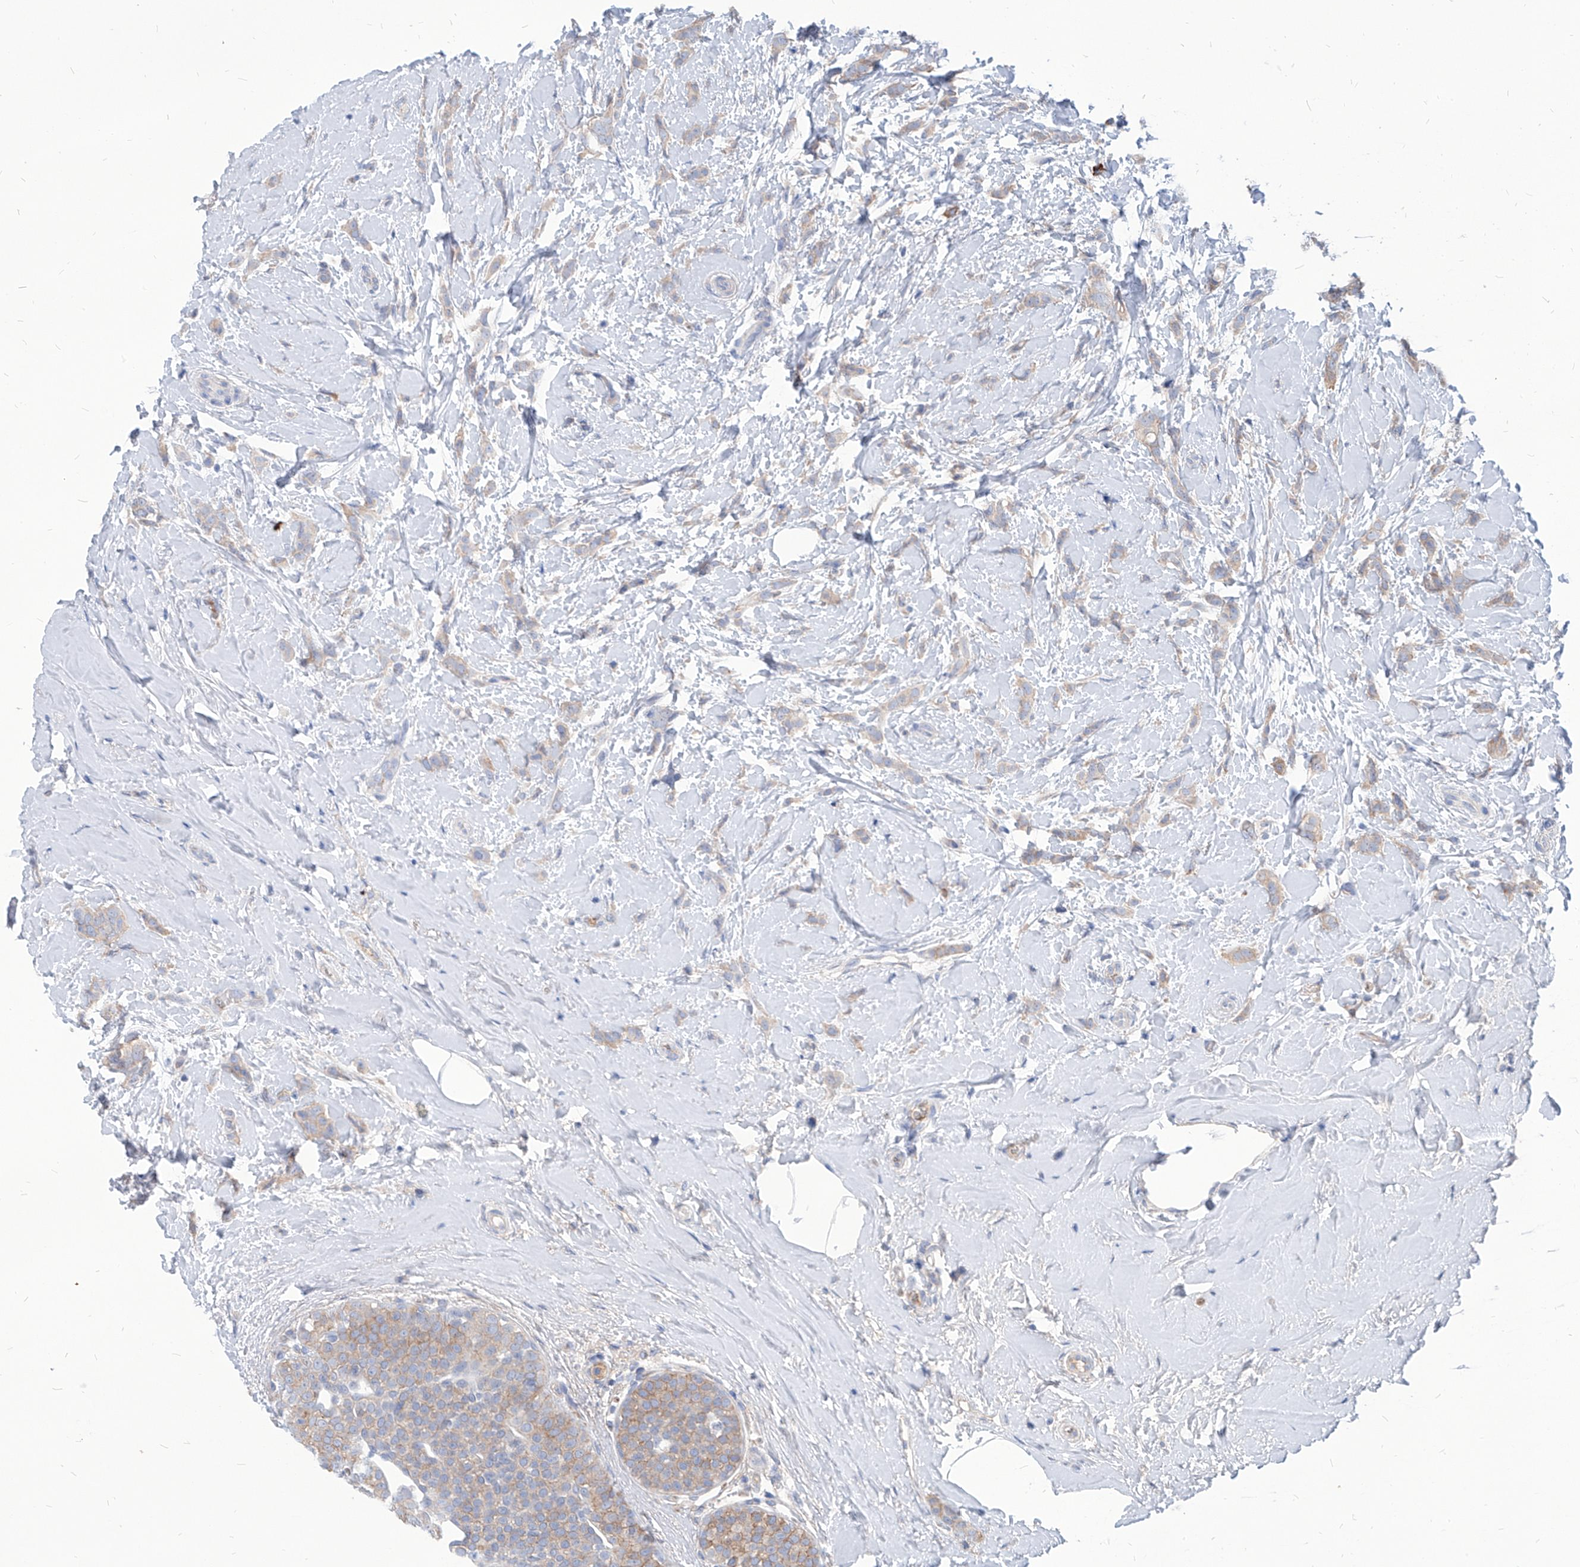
{"staining": {"intensity": "weak", "quantity": "25%-75%", "location": "cytoplasmic/membranous"}, "tissue": "breast cancer", "cell_type": "Tumor cells", "image_type": "cancer", "snomed": [{"axis": "morphology", "description": "Lobular carcinoma, in situ"}, {"axis": "morphology", "description": "Lobular carcinoma"}, {"axis": "topography", "description": "Breast"}], "caption": "Weak cytoplasmic/membranous positivity is identified in about 25%-75% of tumor cells in lobular carcinoma in situ (breast). Using DAB (brown) and hematoxylin (blue) stains, captured at high magnification using brightfield microscopy.", "gene": "AKAP10", "patient": {"sex": "female", "age": 41}}